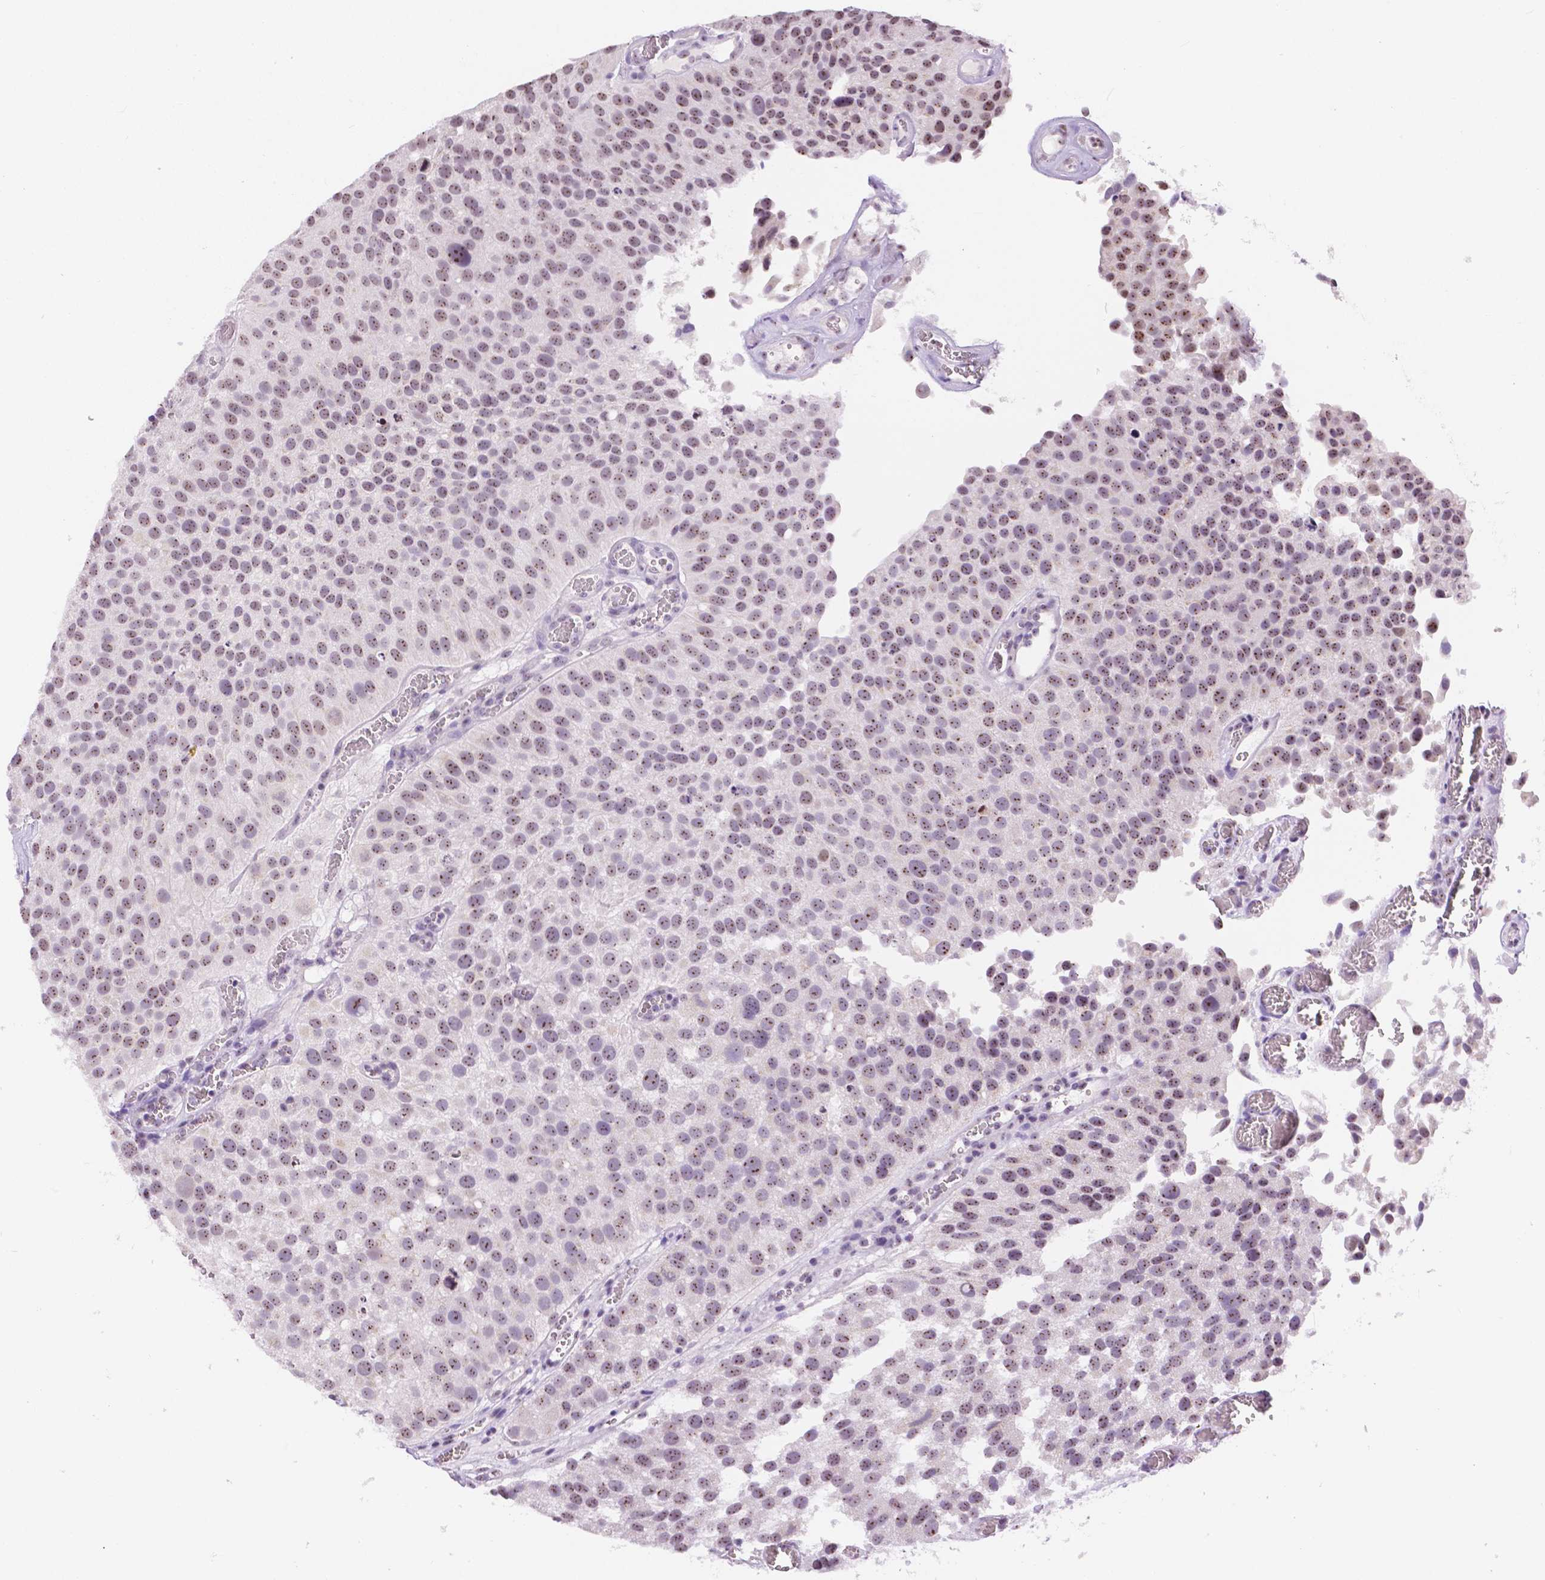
{"staining": {"intensity": "weak", "quantity": ">75%", "location": "nuclear"}, "tissue": "urothelial cancer", "cell_type": "Tumor cells", "image_type": "cancer", "snomed": [{"axis": "morphology", "description": "Urothelial carcinoma, Low grade"}, {"axis": "topography", "description": "Urinary bladder"}], "caption": "Immunohistochemical staining of human urothelial carcinoma (low-grade) demonstrates low levels of weak nuclear staining in about >75% of tumor cells.", "gene": "NHP2", "patient": {"sex": "female", "age": 69}}